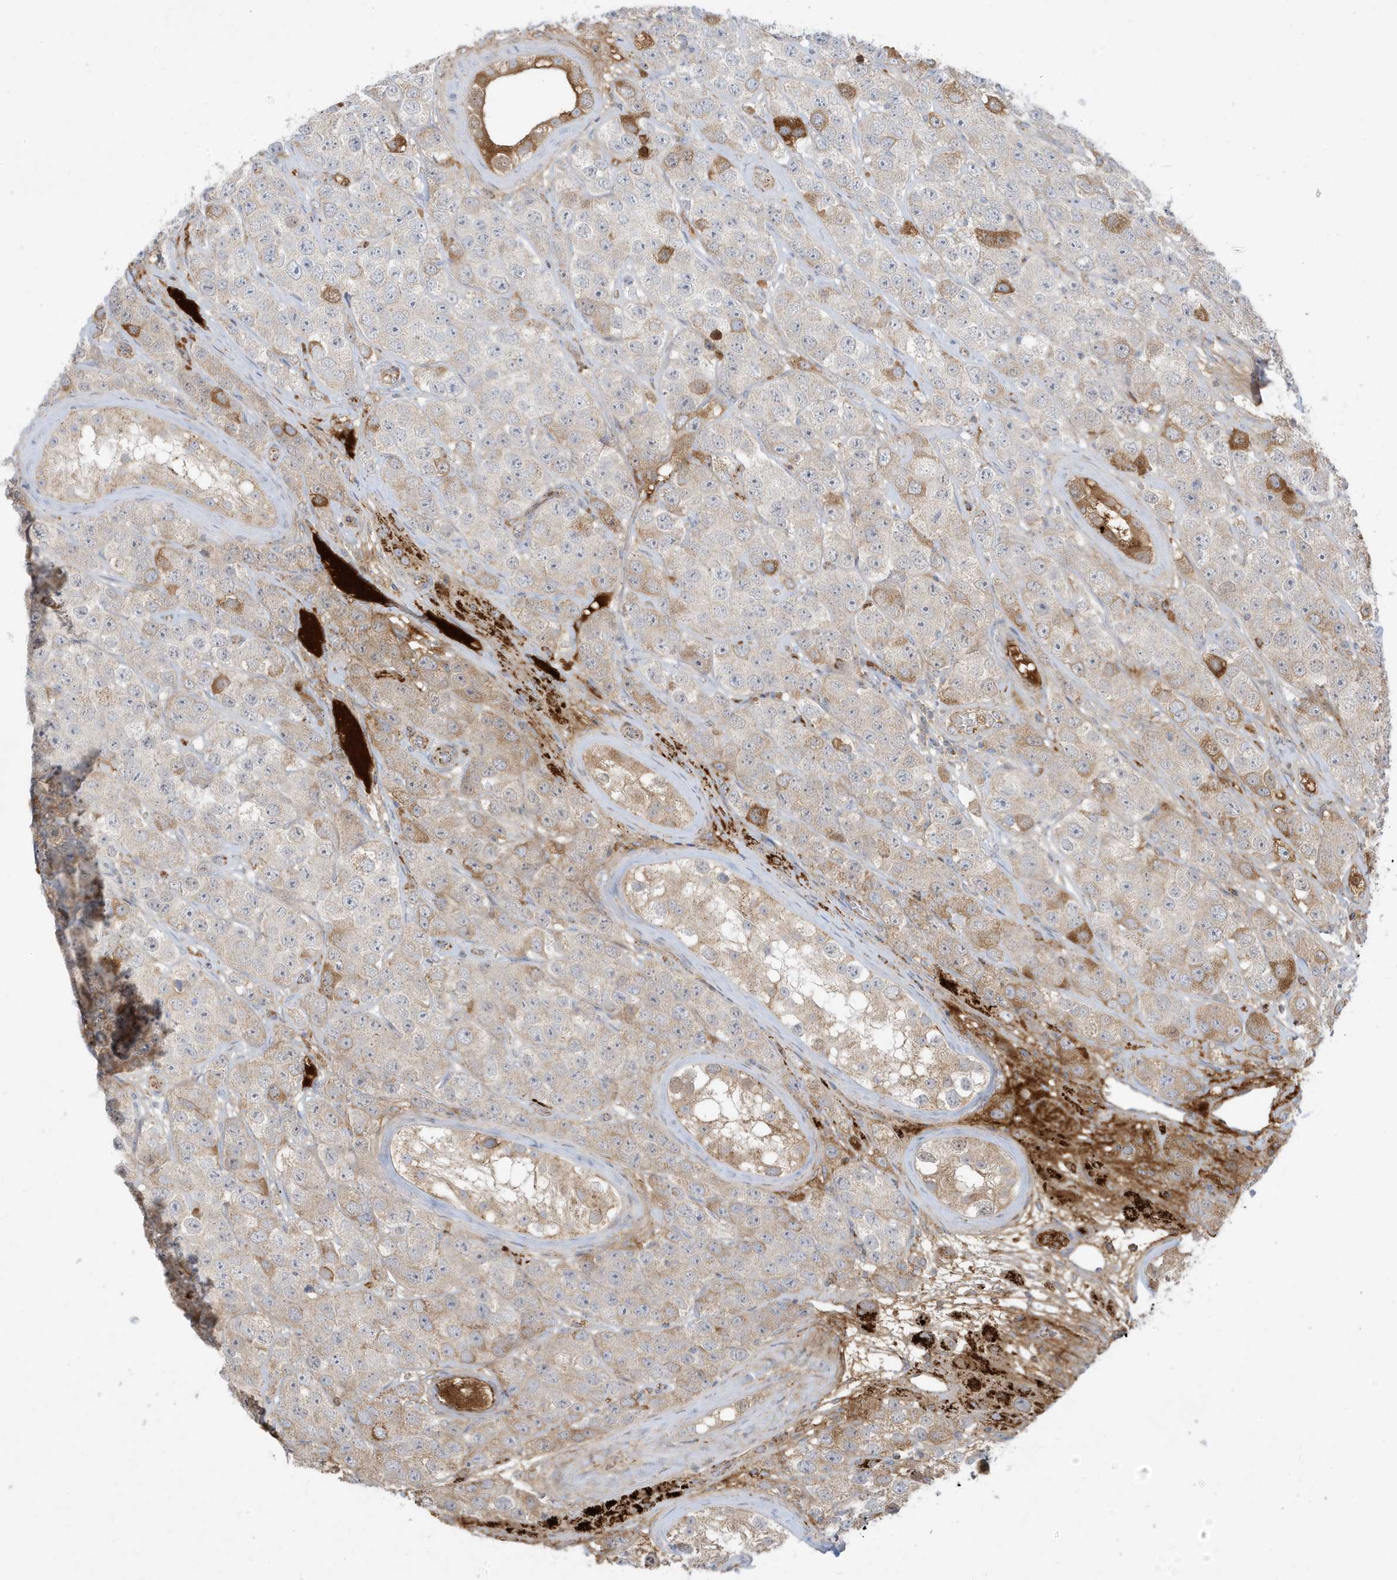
{"staining": {"intensity": "moderate", "quantity": "<25%", "location": "cytoplasmic/membranous"}, "tissue": "testis cancer", "cell_type": "Tumor cells", "image_type": "cancer", "snomed": [{"axis": "morphology", "description": "Seminoma, NOS"}, {"axis": "topography", "description": "Testis"}], "caption": "A high-resolution photomicrograph shows IHC staining of seminoma (testis), which demonstrates moderate cytoplasmic/membranous positivity in approximately <25% of tumor cells.", "gene": "IFT57", "patient": {"sex": "male", "age": 28}}